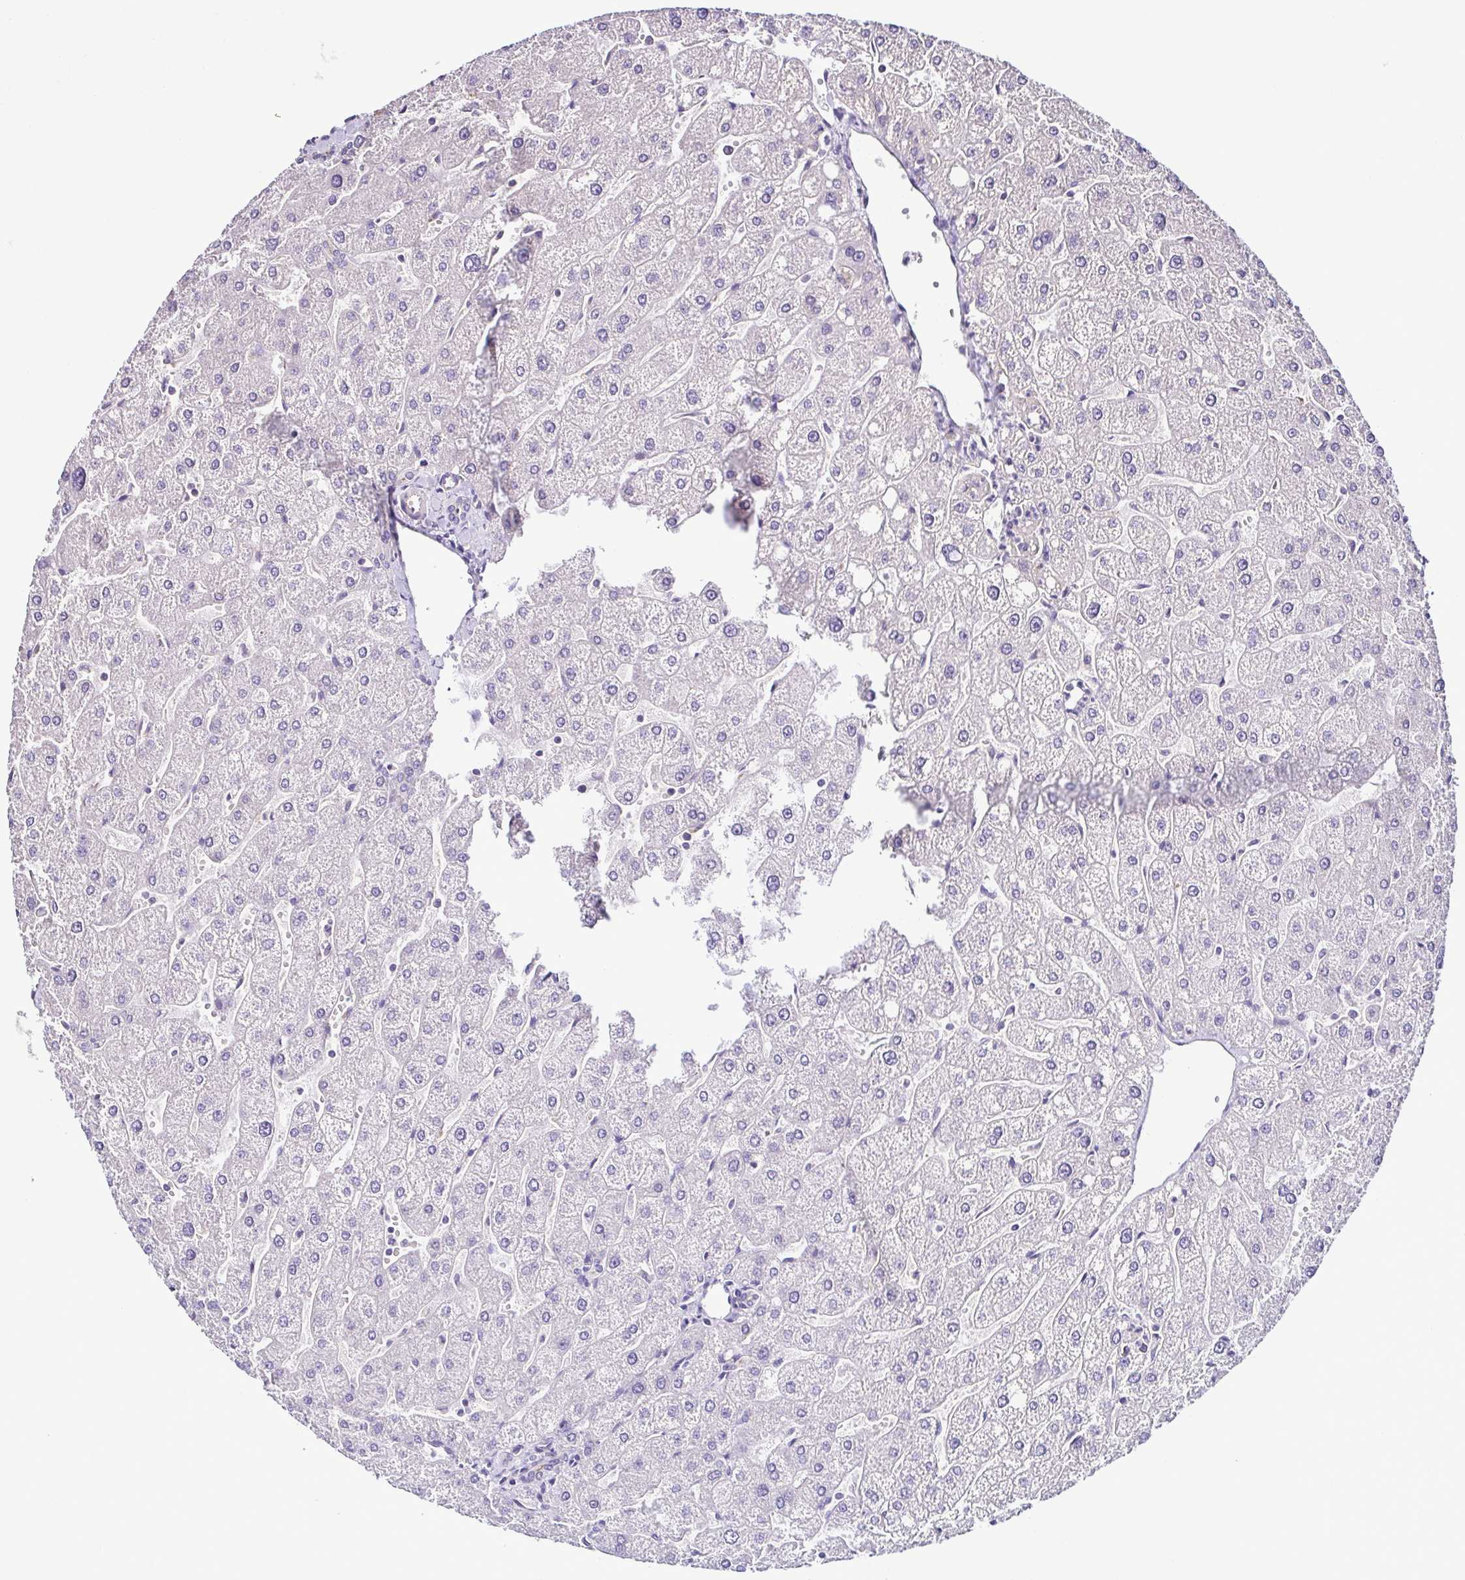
{"staining": {"intensity": "negative", "quantity": "none", "location": "none"}, "tissue": "liver", "cell_type": "Cholangiocytes", "image_type": "normal", "snomed": [{"axis": "morphology", "description": "Normal tissue, NOS"}, {"axis": "topography", "description": "Liver"}], "caption": "There is no significant staining in cholangiocytes of liver. (DAB IHC with hematoxylin counter stain).", "gene": "LMOD2", "patient": {"sex": "male", "age": 67}}